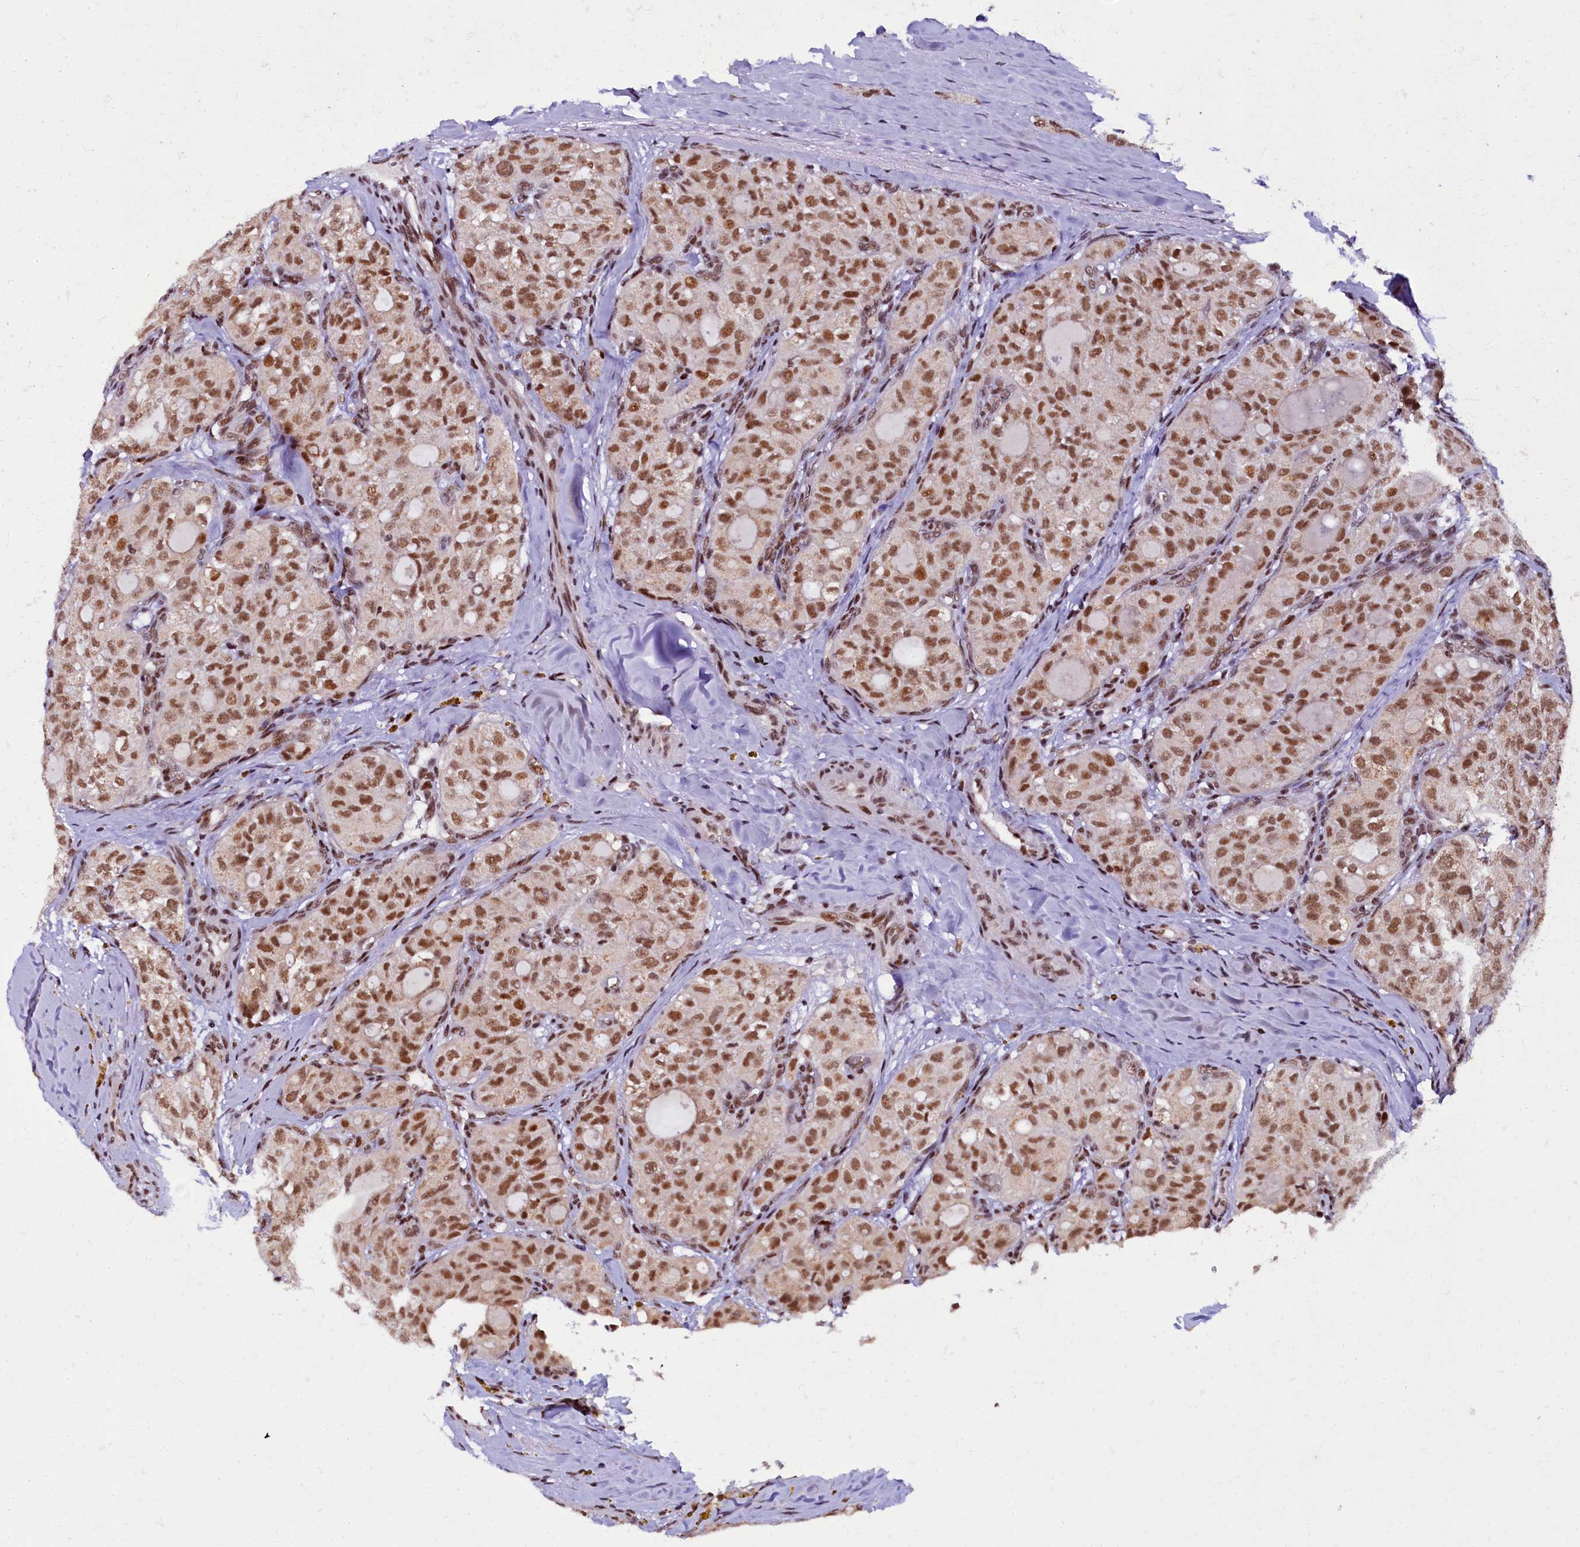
{"staining": {"intensity": "moderate", "quantity": ">75%", "location": "nuclear"}, "tissue": "thyroid cancer", "cell_type": "Tumor cells", "image_type": "cancer", "snomed": [{"axis": "morphology", "description": "Follicular adenoma carcinoma, NOS"}, {"axis": "topography", "description": "Thyroid gland"}], "caption": "Protein analysis of thyroid follicular adenoma carcinoma tissue displays moderate nuclear positivity in approximately >75% of tumor cells. (brown staining indicates protein expression, while blue staining denotes nuclei).", "gene": "CPSF7", "patient": {"sex": "male", "age": 75}}